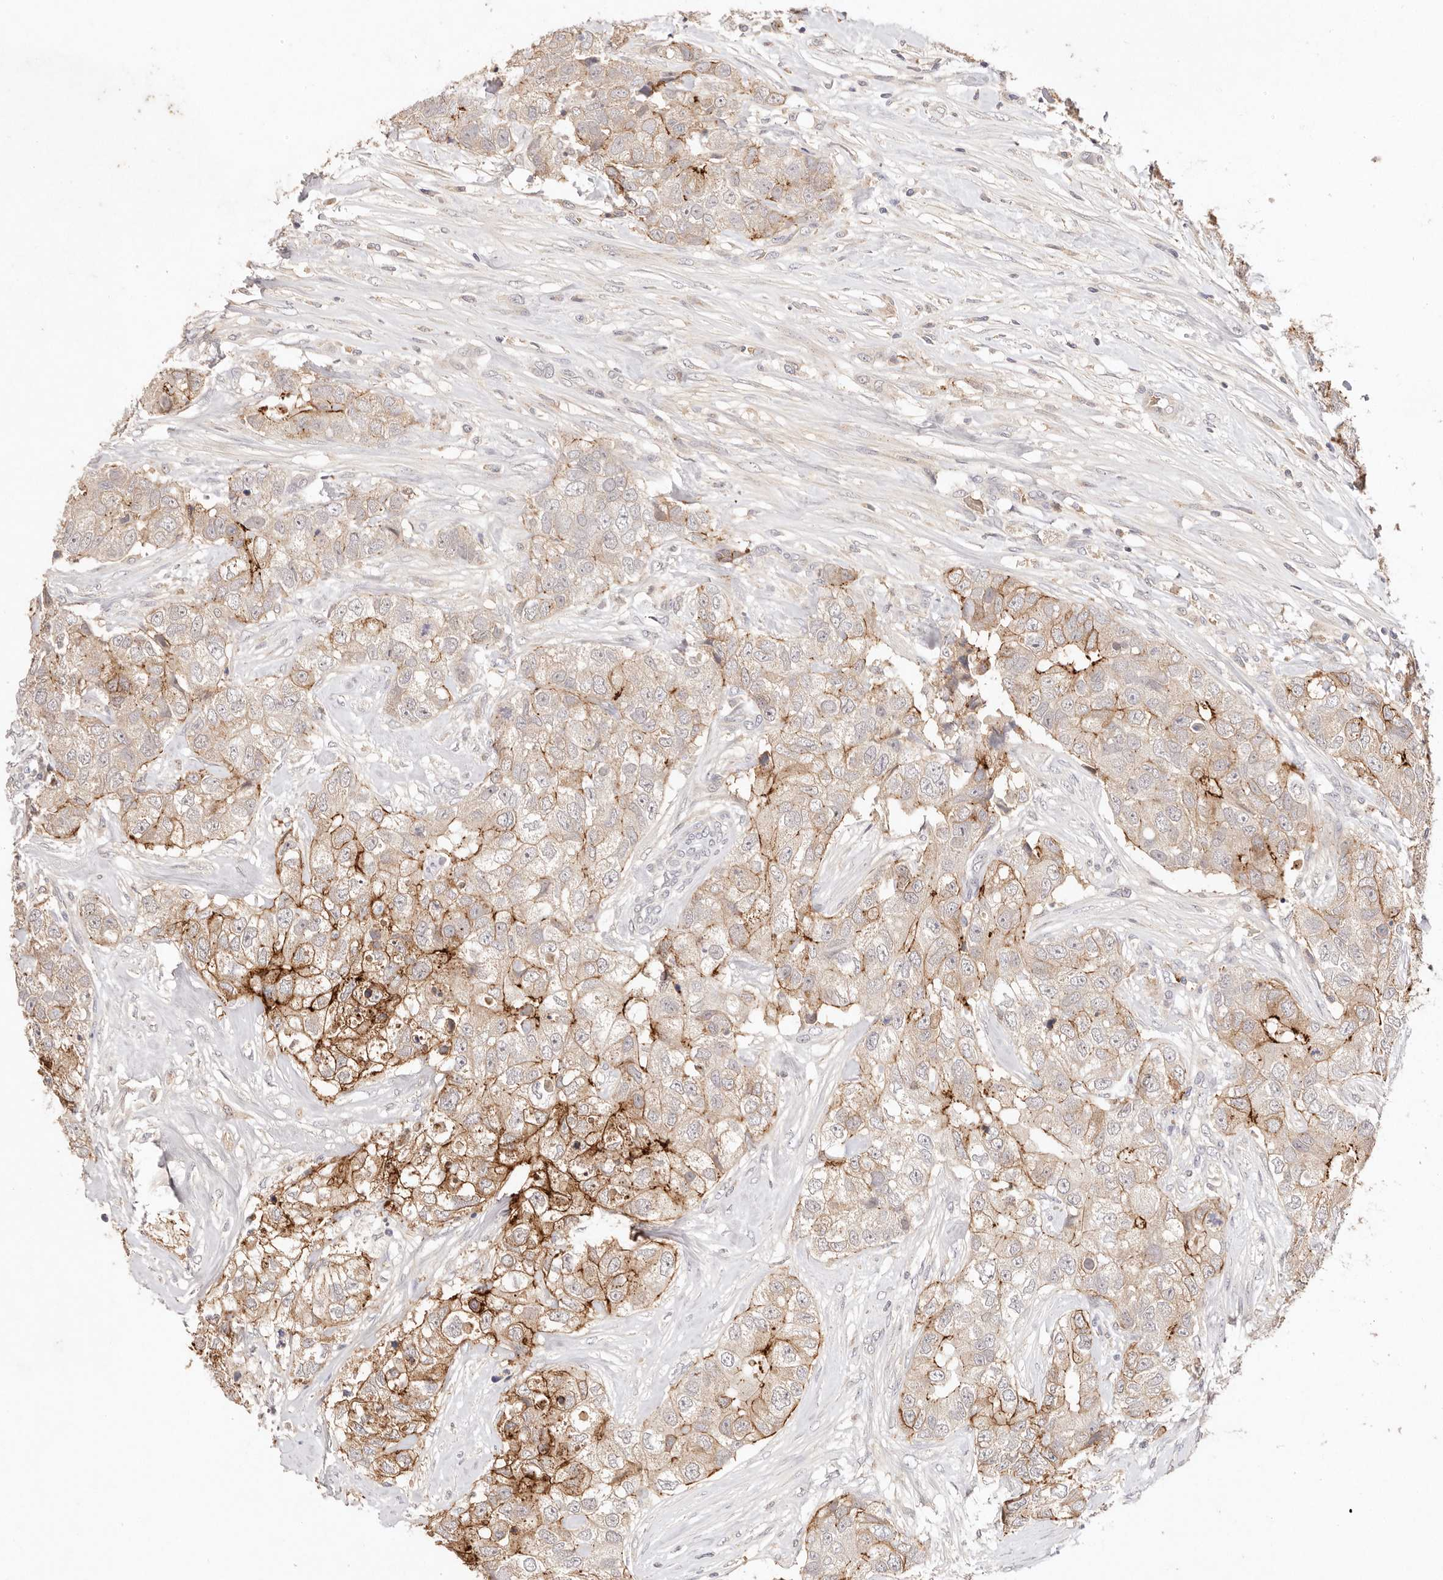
{"staining": {"intensity": "moderate", "quantity": "25%-75%", "location": "cytoplasmic/membranous"}, "tissue": "breast cancer", "cell_type": "Tumor cells", "image_type": "cancer", "snomed": [{"axis": "morphology", "description": "Duct carcinoma"}, {"axis": "topography", "description": "Breast"}], "caption": "Infiltrating ductal carcinoma (breast) was stained to show a protein in brown. There is medium levels of moderate cytoplasmic/membranous positivity in approximately 25%-75% of tumor cells. Ihc stains the protein in brown and the nuclei are stained blue.", "gene": "CXADR", "patient": {"sex": "female", "age": 62}}